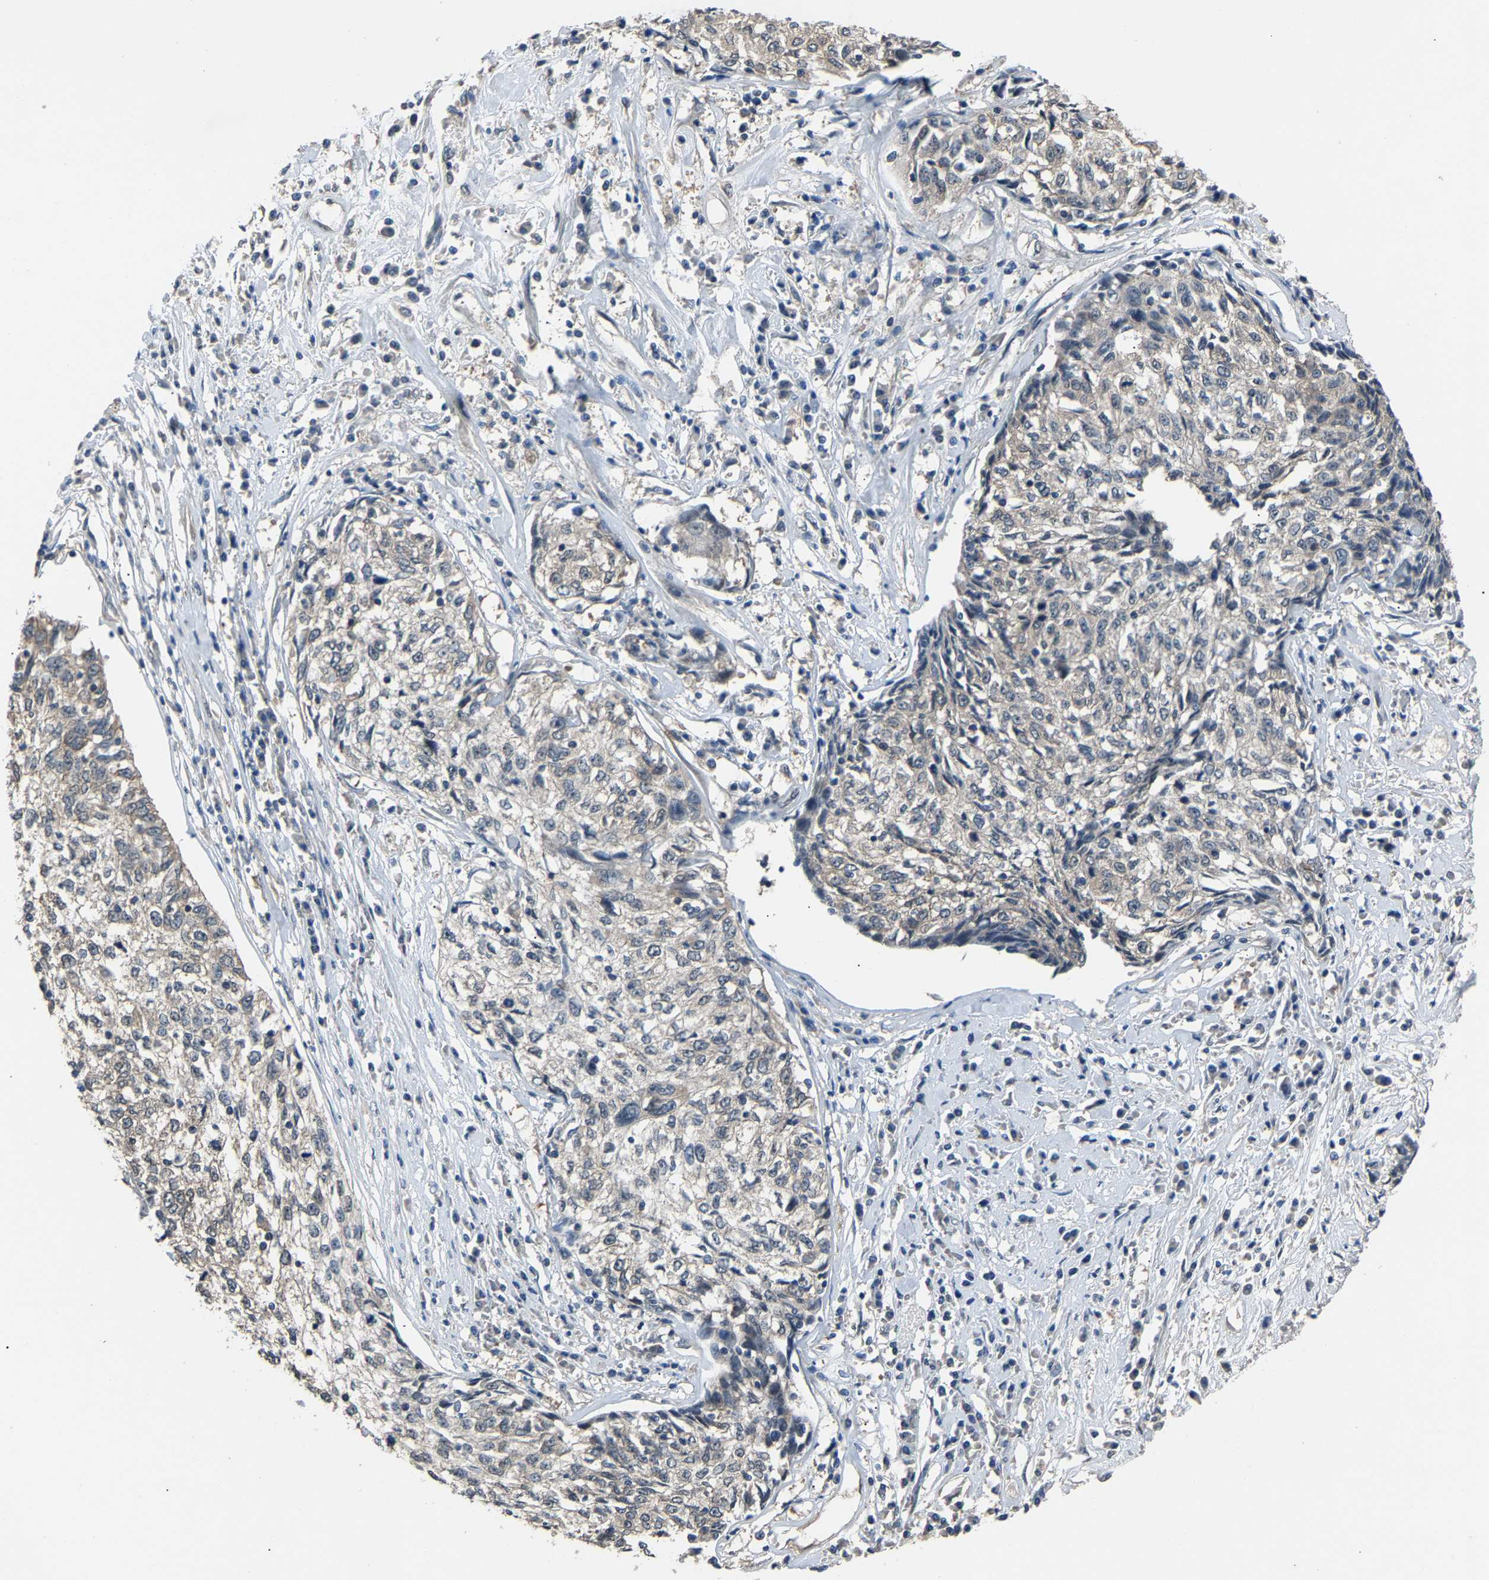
{"staining": {"intensity": "weak", "quantity": "<25%", "location": "cytoplasmic/membranous"}, "tissue": "cervical cancer", "cell_type": "Tumor cells", "image_type": "cancer", "snomed": [{"axis": "morphology", "description": "Squamous cell carcinoma, NOS"}, {"axis": "topography", "description": "Cervix"}], "caption": "Tumor cells are negative for protein expression in human squamous cell carcinoma (cervical).", "gene": "ABCC9", "patient": {"sex": "female", "age": 57}}